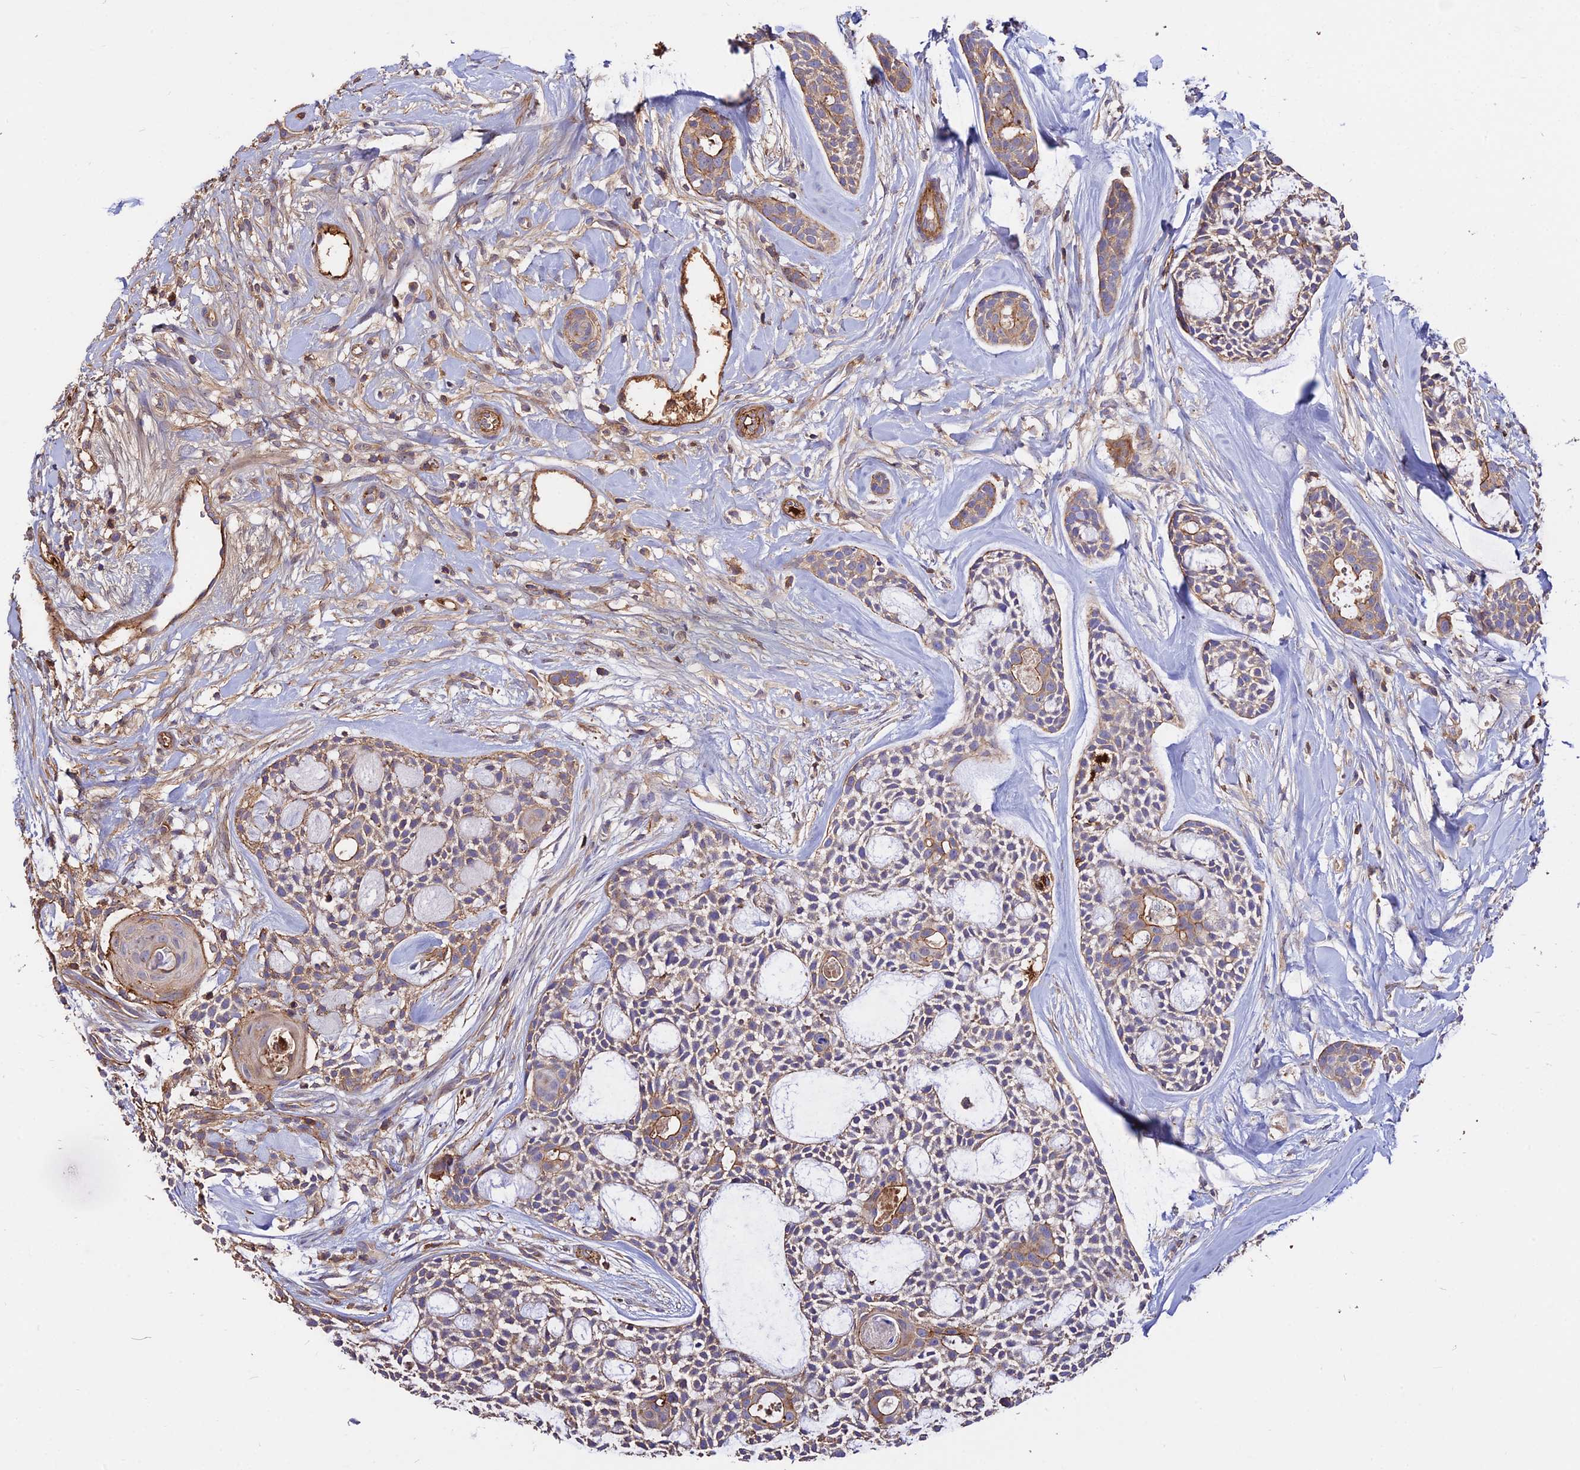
{"staining": {"intensity": "moderate", "quantity": "25%-75%", "location": "cytoplasmic/membranous"}, "tissue": "head and neck cancer", "cell_type": "Tumor cells", "image_type": "cancer", "snomed": [{"axis": "morphology", "description": "Adenocarcinoma, NOS"}, {"axis": "topography", "description": "Subcutis"}, {"axis": "topography", "description": "Head-Neck"}], "caption": "IHC (DAB (3,3'-diaminobenzidine)) staining of human head and neck adenocarcinoma shows moderate cytoplasmic/membranous protein positivity in approximately 25%-75% of tumor cells. (DAB = brown stain, brightfield microscopy at high magnification).", "gene": "PYM1", "patient": {"sex": "female", "age": 73}}